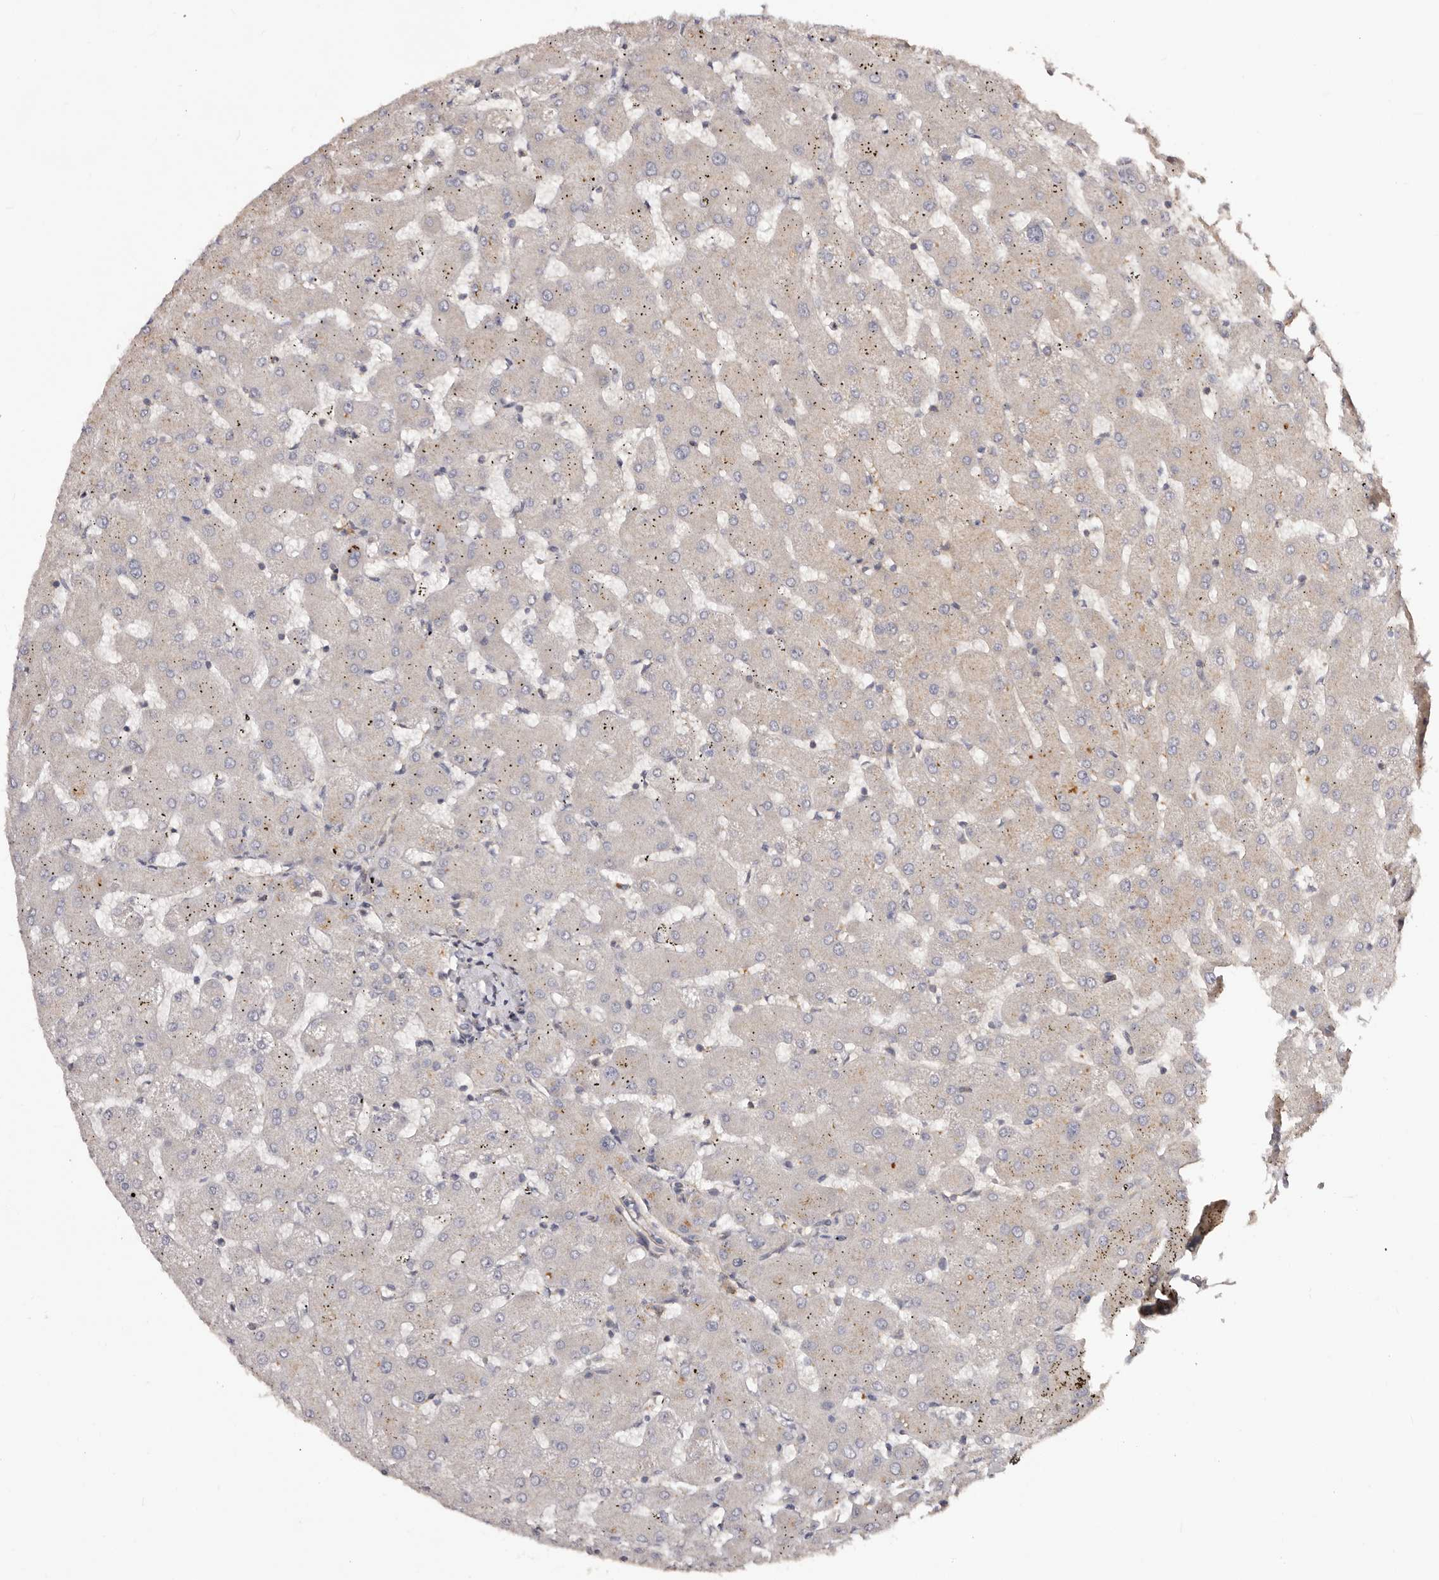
{"staining": {"intensity": "negative", "quantity": "none", "location": "none"}, "tissue": "liver", "cell_type": "Cholangiocytes", "image_type": "normal", "snomed": [{"axis": "morphology", "description": "Normal tissue, NOS"}, {"axis": "topography", "description": "Liver"}], "caption": "The photomicrograph exhibits no significant positivity in cholangiocytes of liver.", "gene": "GTPBP1", "patient": {"sex": "female", "age": 63}}